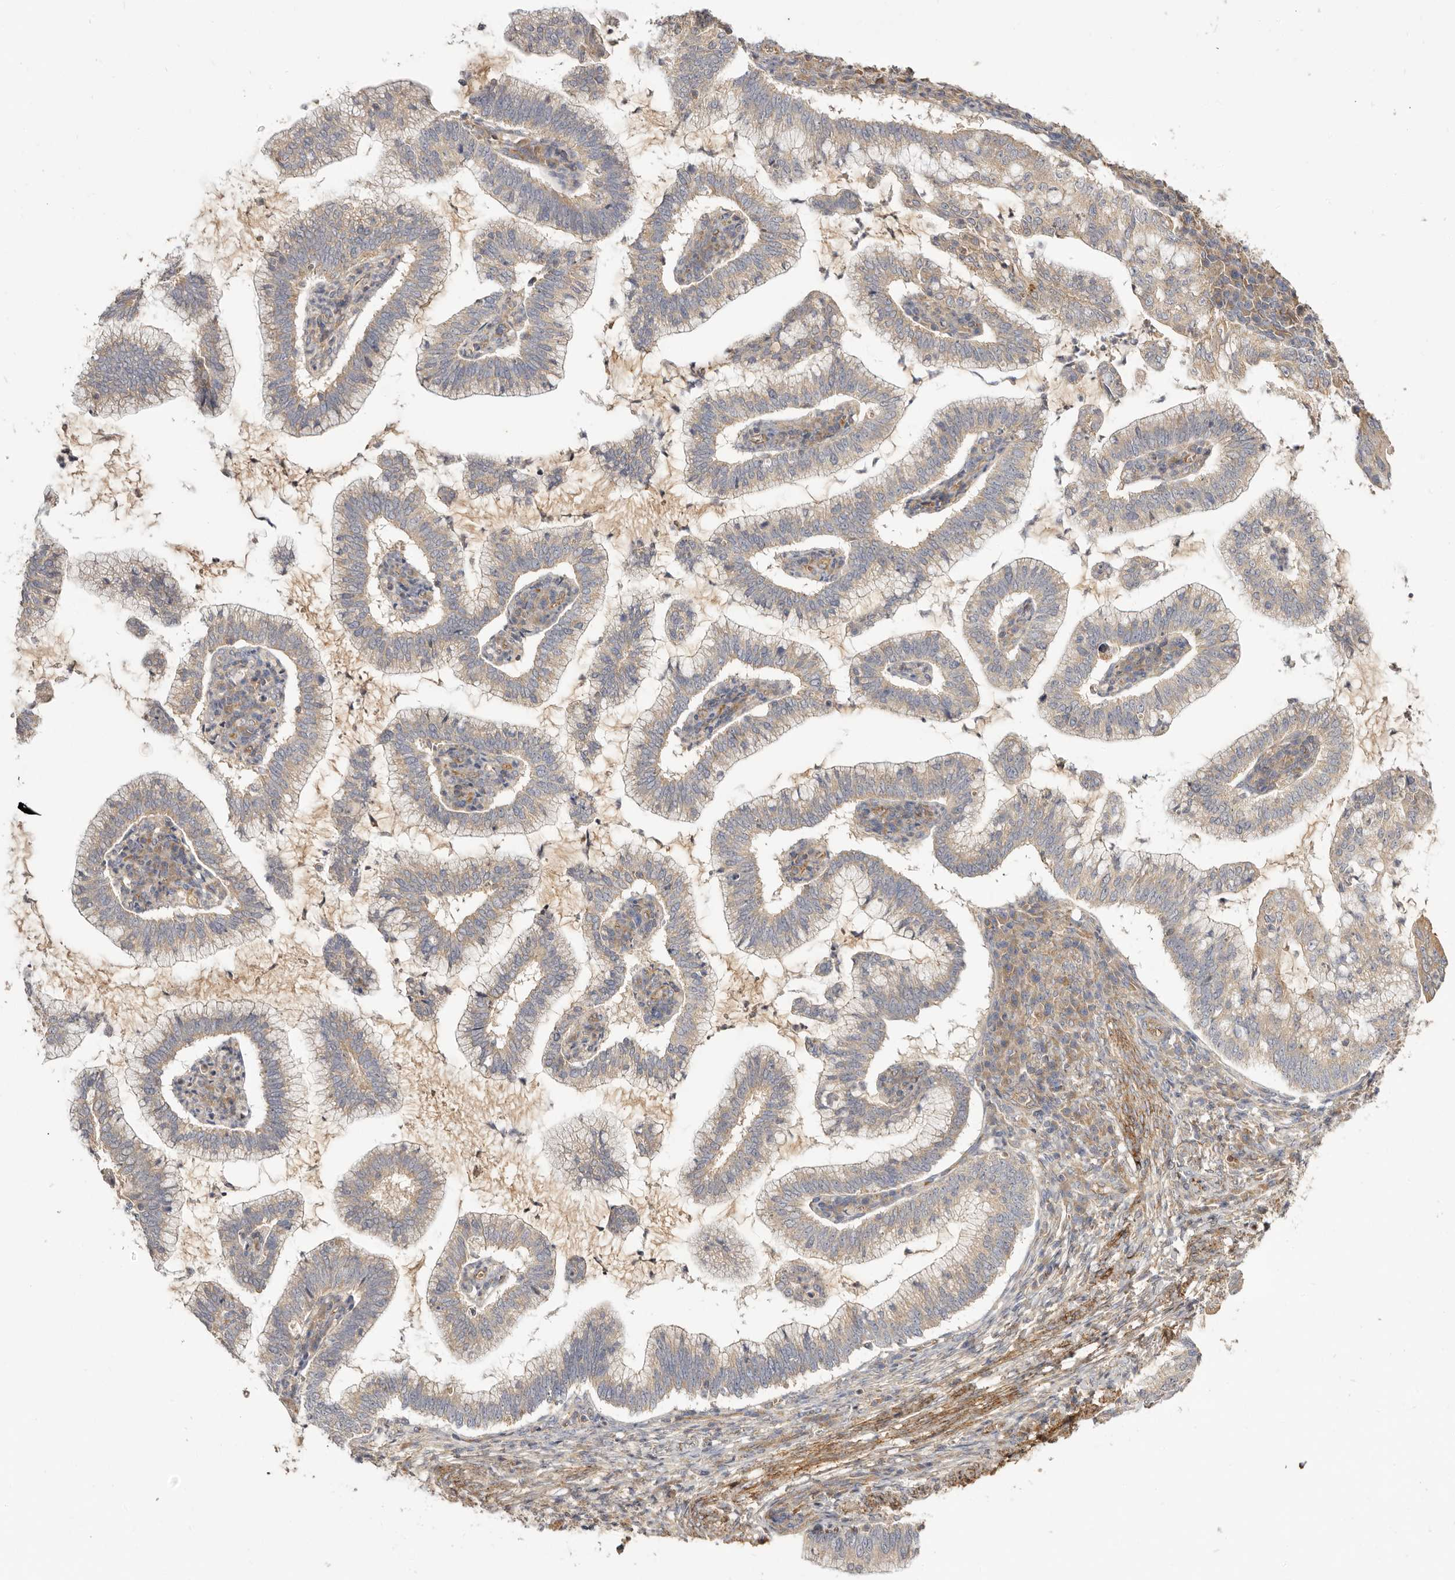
{"staining": {"intensity": "moderate", "quantity": ">75%", "location": "cytoplasmic/membranous"}, "tissue": "cervical cancer", "cell_type": "Tumor cells", "image_type": "cancer", "snomed": [{"axis": "morphology", "description": "Adenocarcinoma, NOS"}, {"axis": "topography", "description": "Cervix"}], "caption": "This histopathology image demonstrates immunohistochemistry staining of human cervical cancer, with medium moderate cytoplasmic/membranous positivity in about >75% of tumor cells.", "gene": "ADAMTS9", "patient": {"sex": "female", "age": 36}}